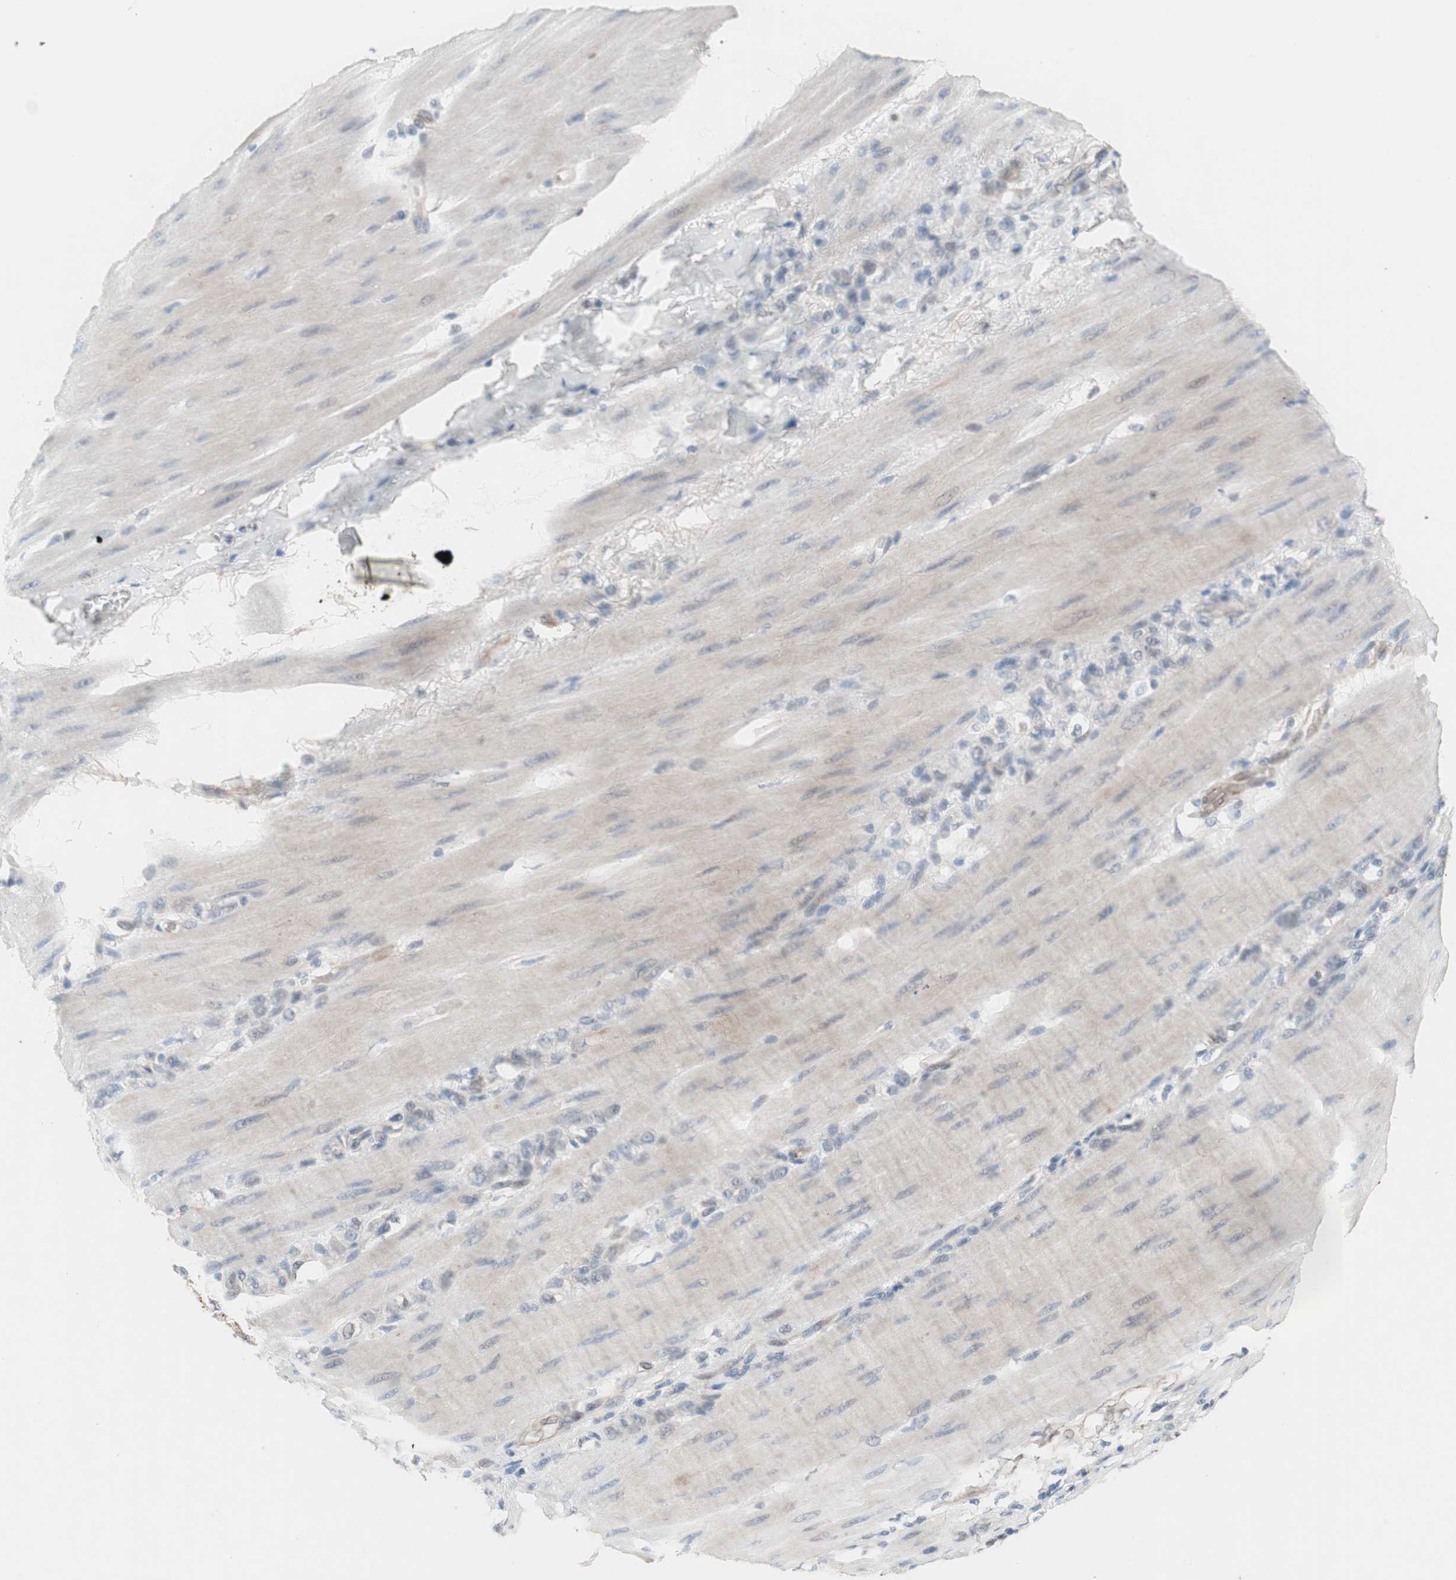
{"staining": {"intensity": "negative", "quantity": "none", "location": "none"}, "tissue": "stomach cancer", "cell_type": "Tumor cells", "image_type": "cancer", "snomed": [{"axis": "morphology", "description": "Adenocarcinoma, NOS"}, {"axis": "topography", "description": "Stomach"}], "caption": "The immunohistochemistry (IHC) histopathology image has no significant staining in tumor cells of stomach cancer (adenocarcinoma) tissue.", "gene": "CAND2", "patient": {"sex": "male", "age": 82}}